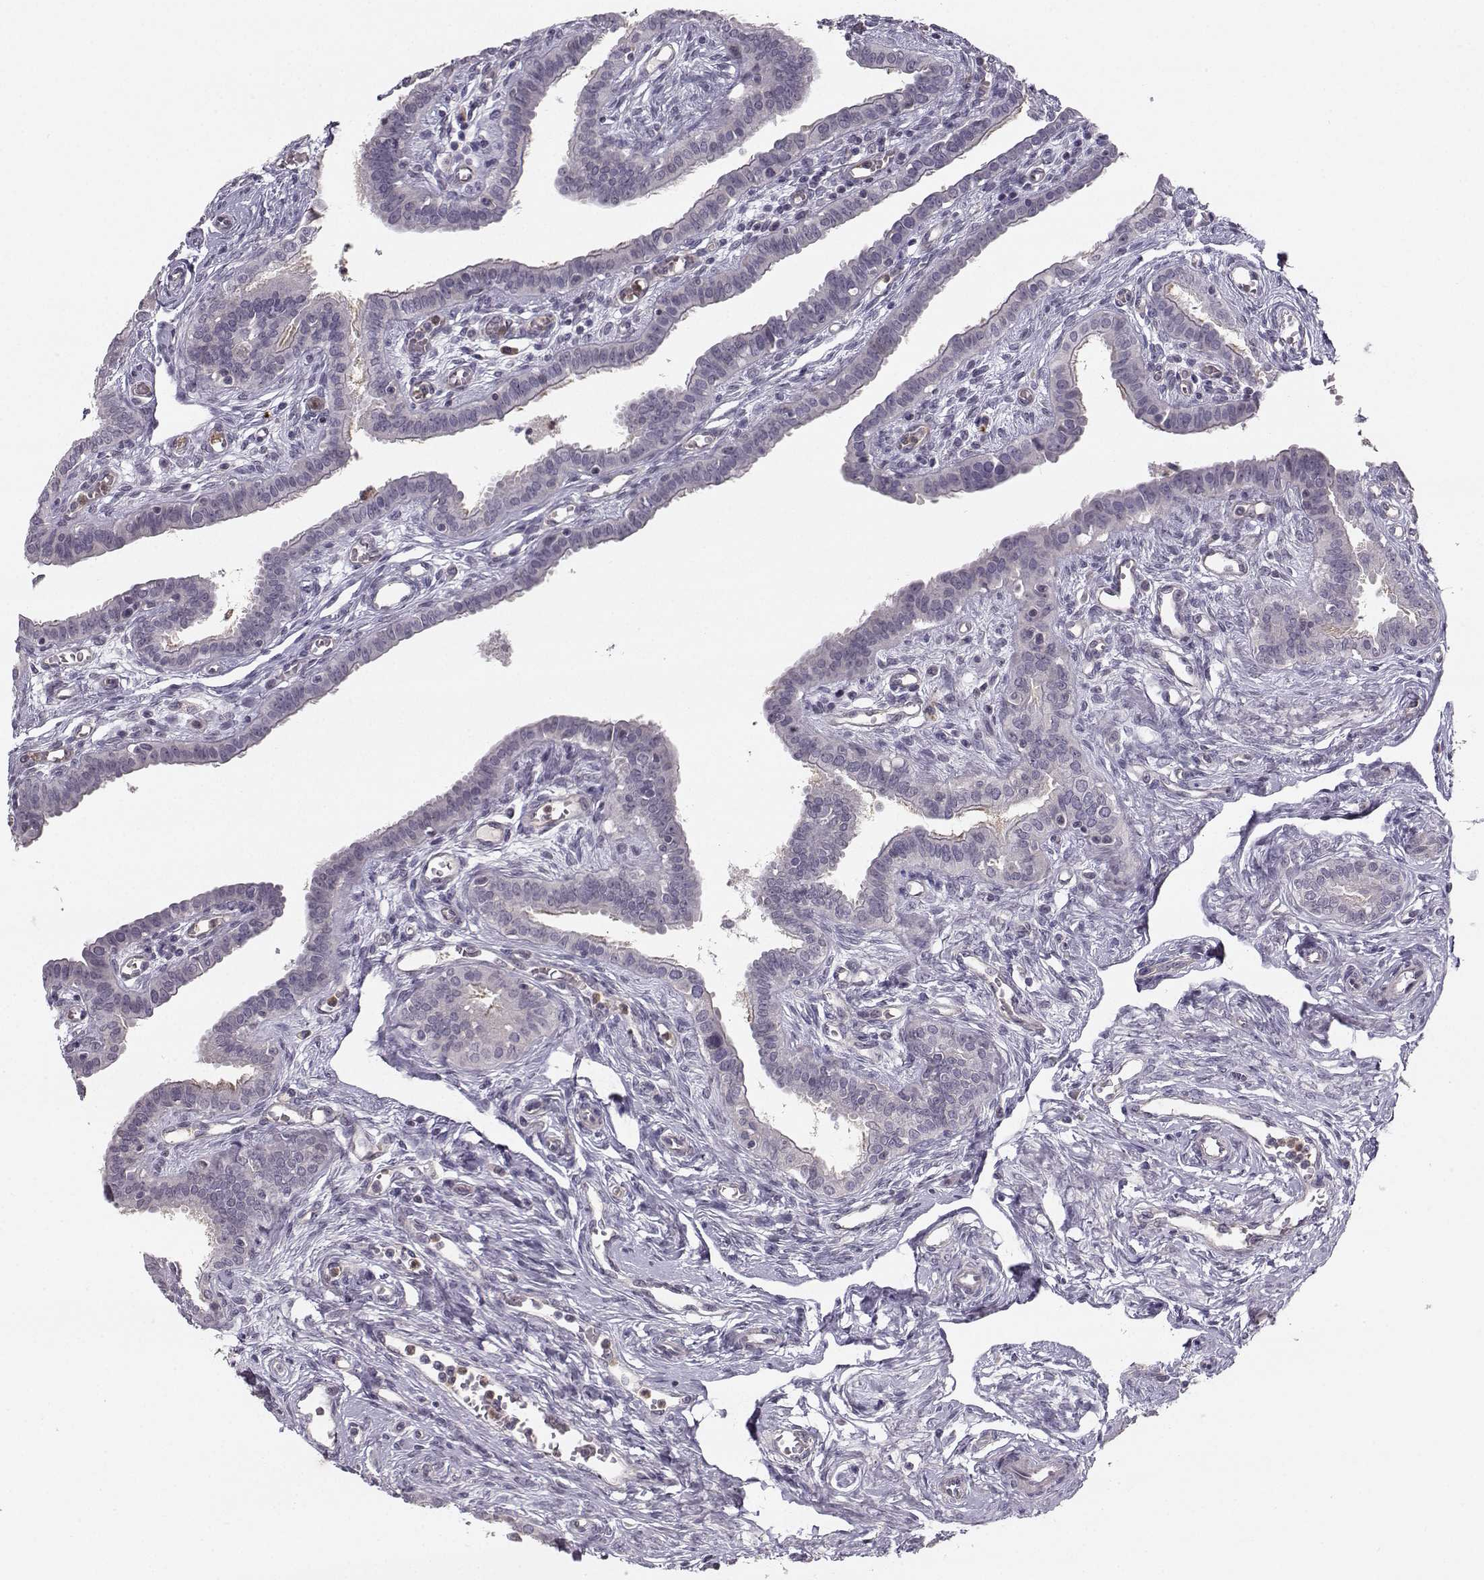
{"staining": {"intensity": "negative", "quantity": "none", "location": "none"}, "tissue": "fallopian tube", "cell_type": "Glandular cells", "image_type": "normal", "snomed": [{"axis": "morphology", "description": "Normal tissue, NOS"}, {"axis": "morphology", "description": "Carcinoma, endometroid"}, {"axis": "topography", "description": "Fallopian tube"}, {"axis": "topography", "description": "Ovary"}], "caption": "Glandular cells are negative for brown protein staining in normal fallopian tube.", "gene": "OPRD1", "patient": {"sex": "female", "age": 42}}